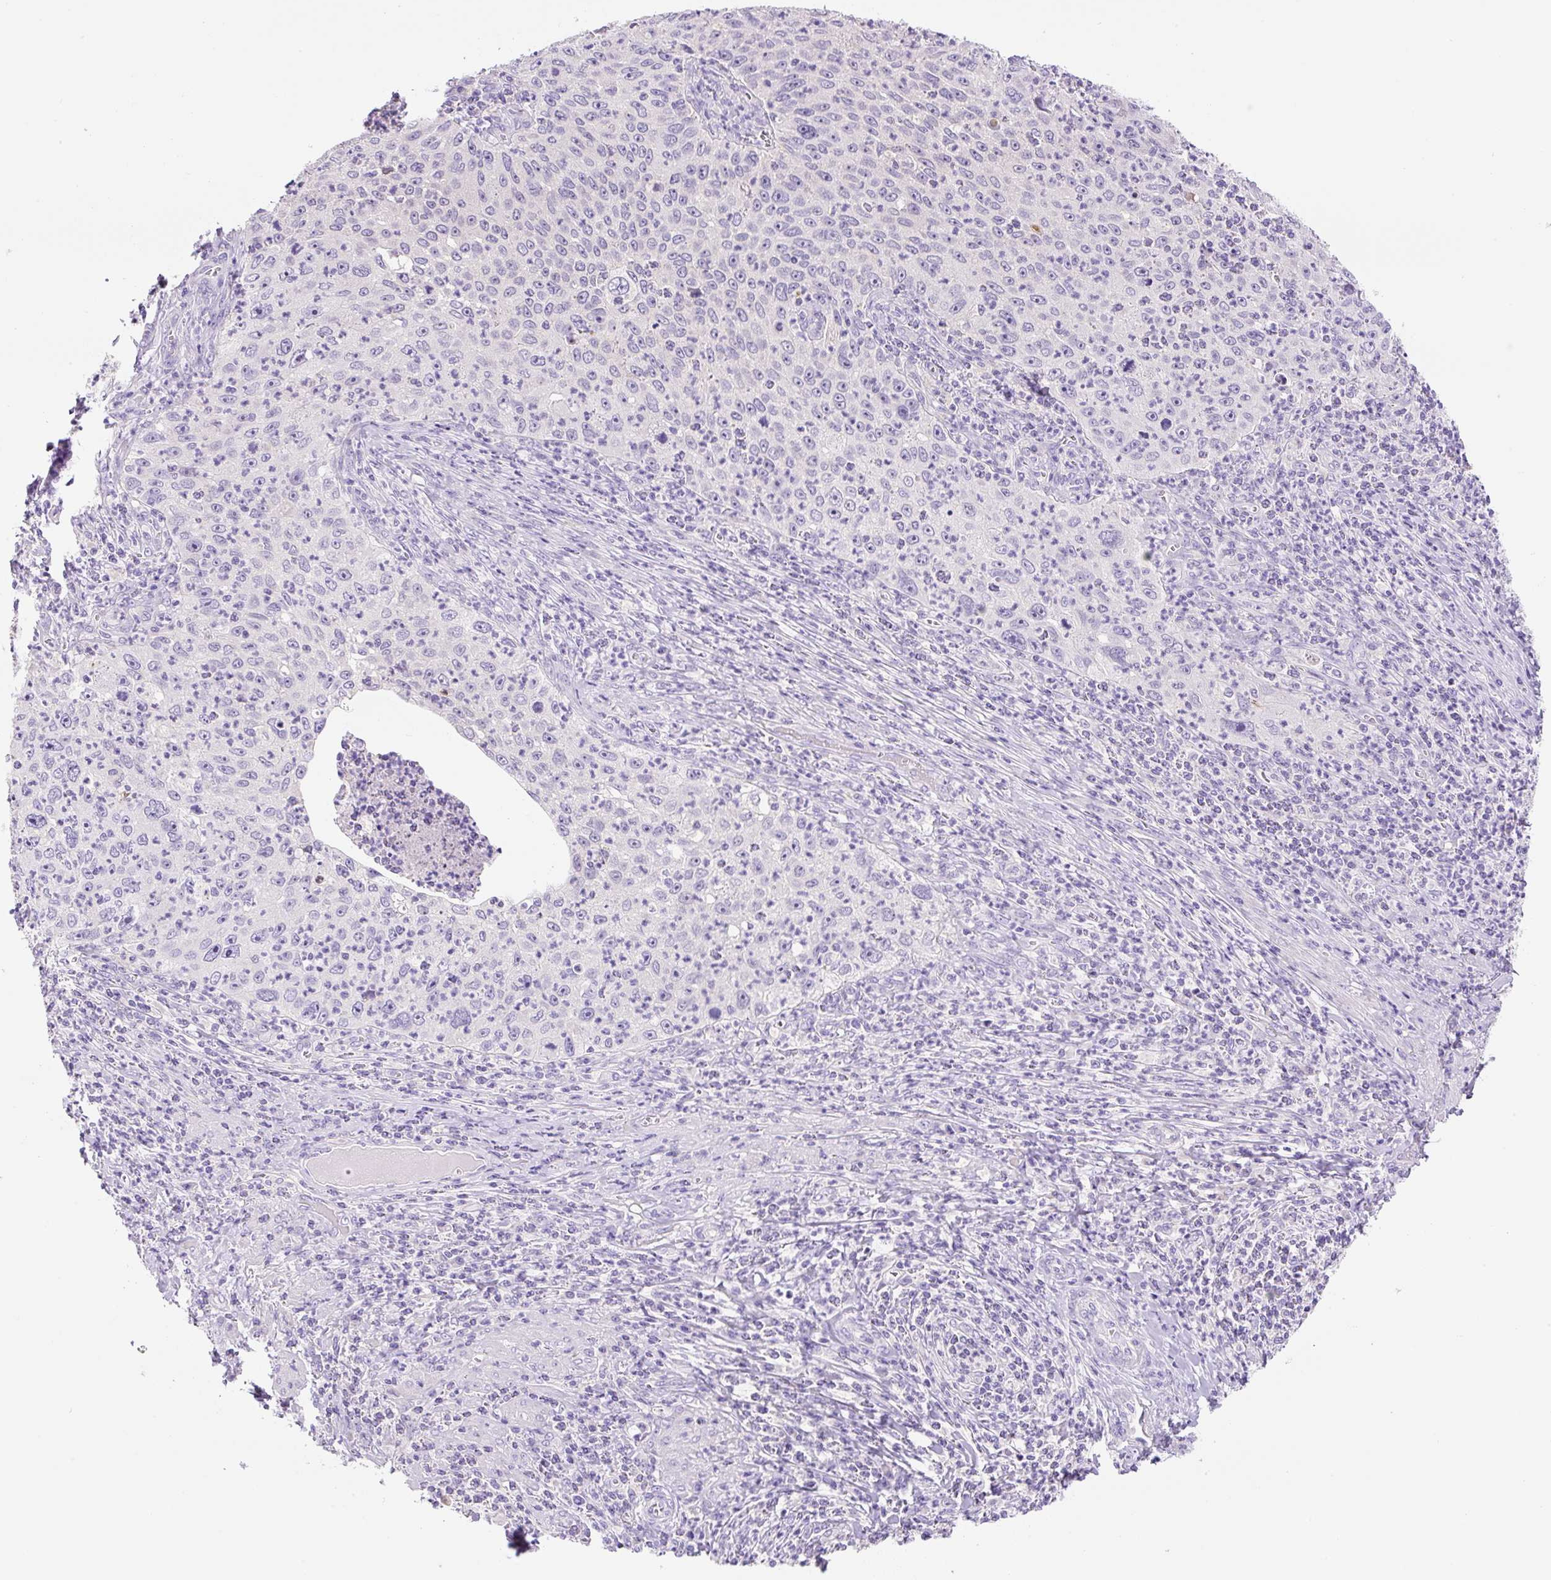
{"staining": {"intensity": "negative", "quantity": "none", "location": "none"}, "tissue": "cervical cancer", "cell_type": "Tumor cells", "image_type": "cancer", "snomed": [{"axis": "morphology", "description": "Squamous cell carcinoma, NOS"}, {"axis": "topography", "description": "Cervix"}], "caption": "The photomicrograph displays no staining of tumor cells in cervical squamous cell carcinoma. Brightfield microscopy of IHC stained with DAB (brown) and hematoxylin (blue), captured at high magnification.", "gene": "NDST3", "patient": {"sex": "female", "age": 30}}